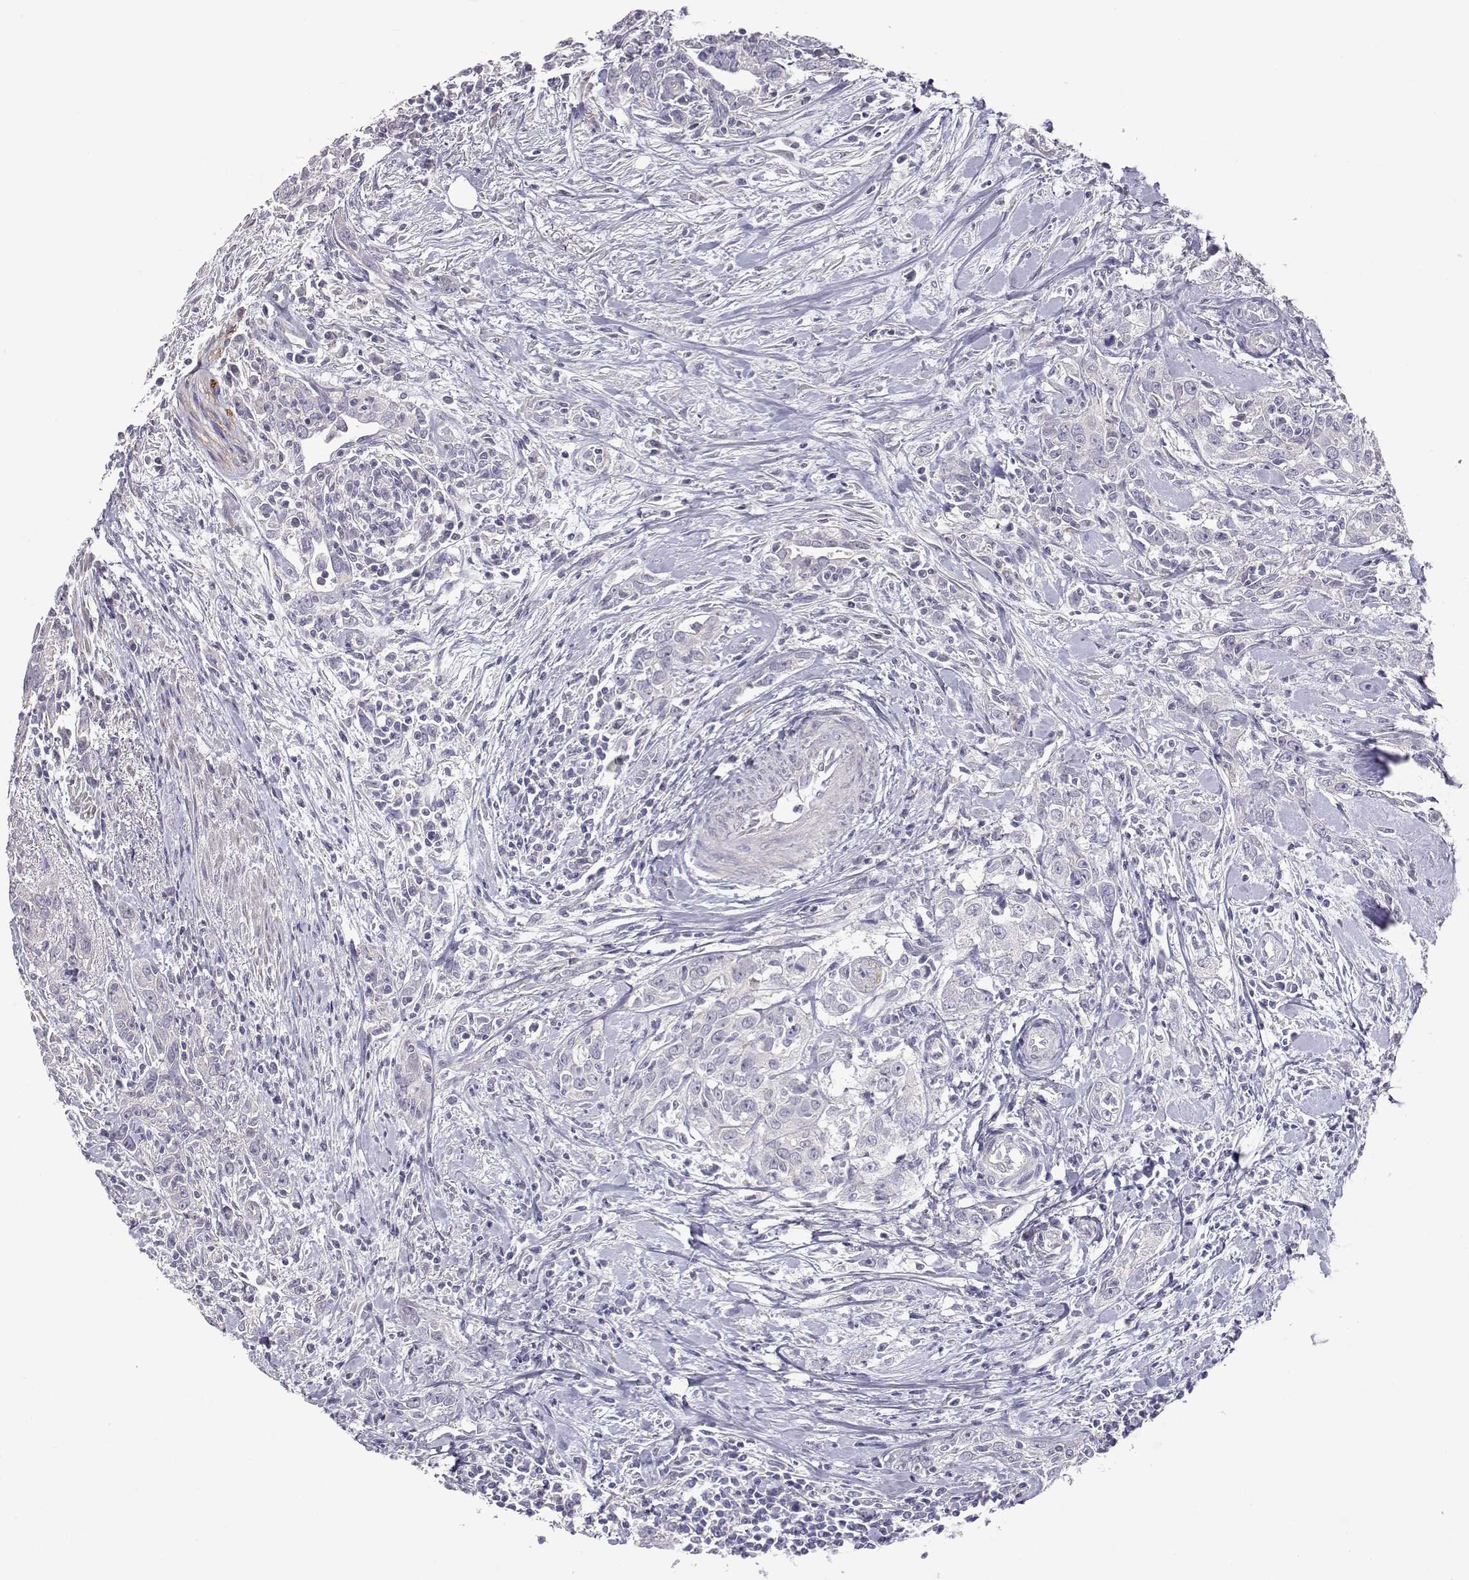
{"staining": {"intensity": "negative", "quantity": "none", "location": "none"}, "tissue": "urothelial cancer", "cell_type": "Tumor cells", "image_type": "cancer", "snomed": [{"axis": "morphology", "description": "Urothelial carcinoma, High grade"}, {"axis": "topography", "description": "Urinary bladder"}], "caption": "Immunohistochemical staining of human urothelial cancer demonstrates no significant positivity in tumor cells.", "gene": "NCAM2", "patient": {"sex": "male", "age": 83}}